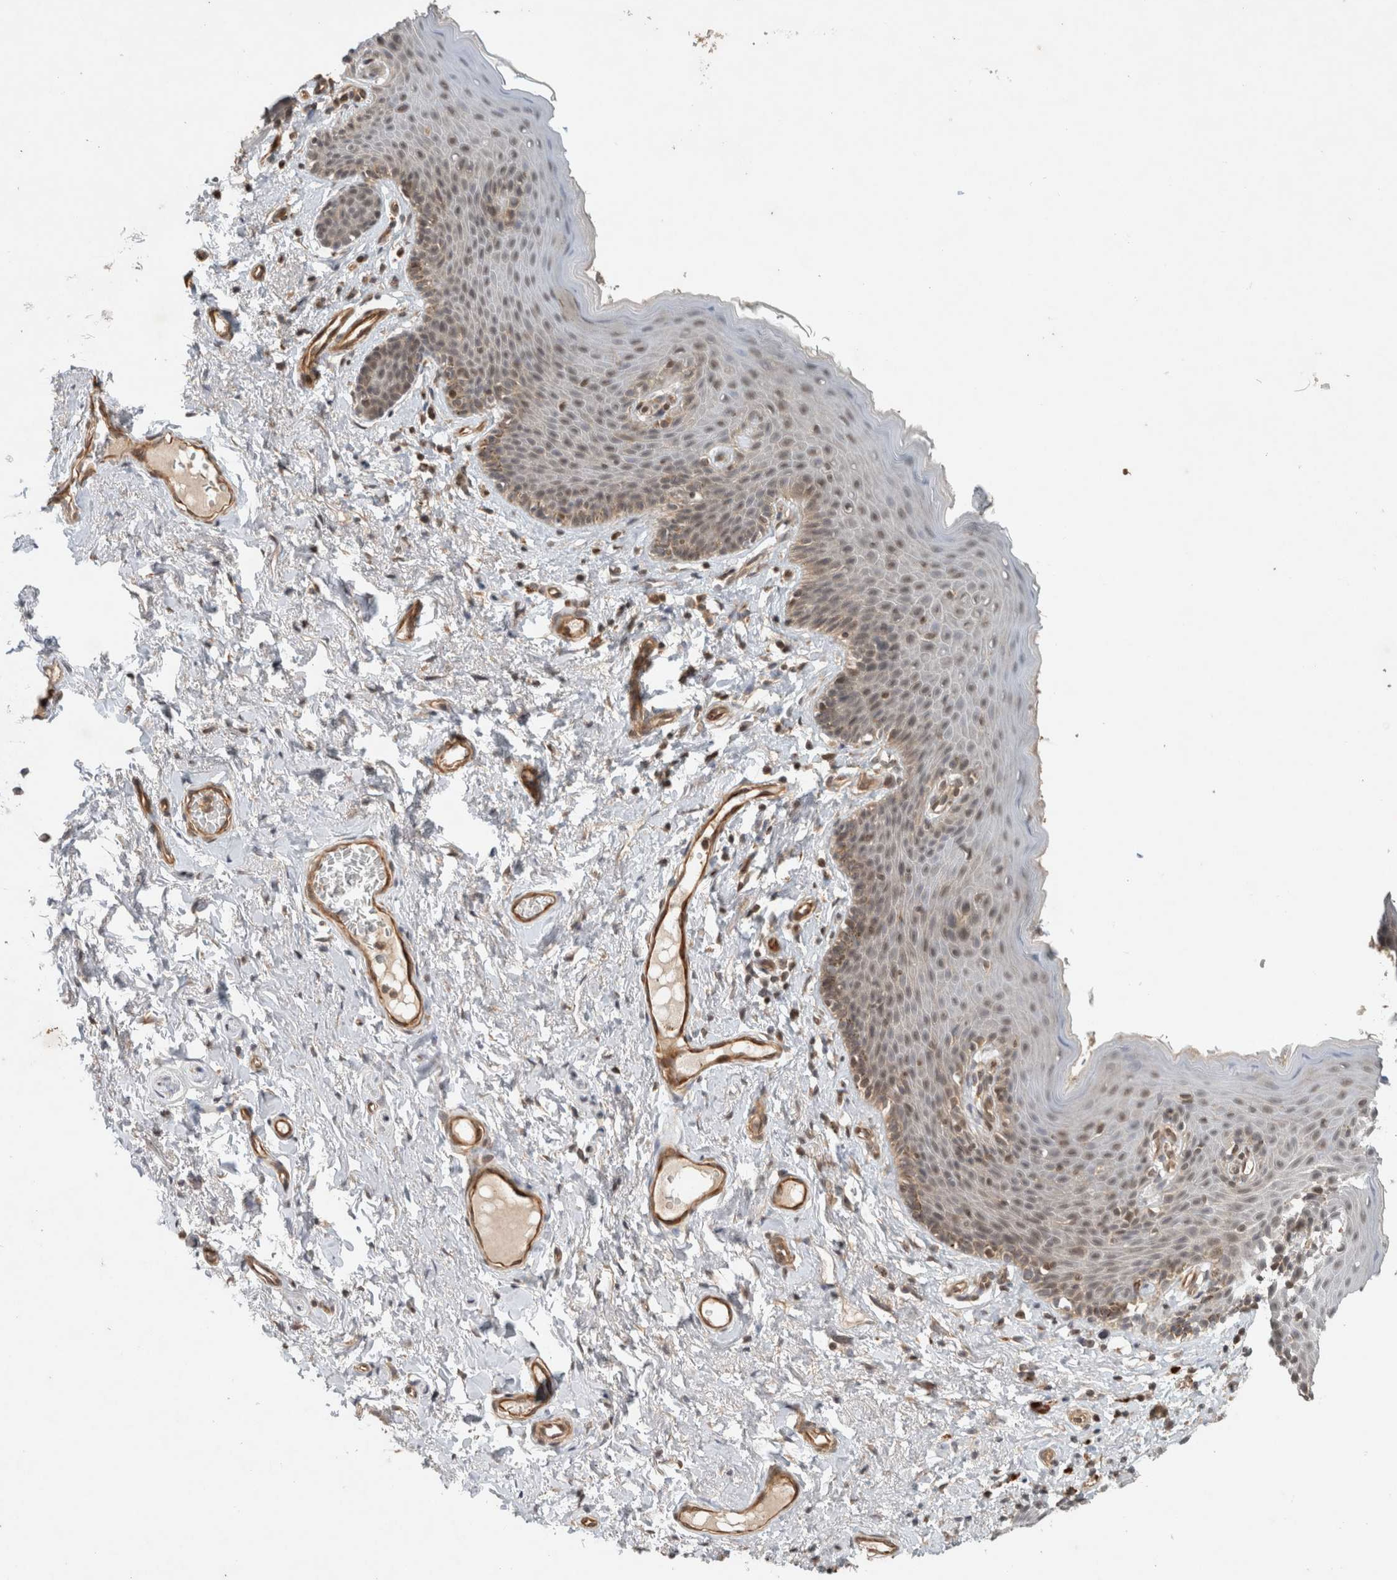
{"staining": {"intensity": "weak", "quantity": "25%-75%", "location": "cytoplasmic/membranous,nuclear"}, "tissue": "skin", "cell_type": "Epidermal cells", "image_type": "normal", "snomed": [{"axis": "morphology", "description": "Normal tissue, NOS"}, {"axis": "topography", "description": "Vulva"}], "caption": "Epidermal cells display low levels of weak cytoplasmic/membranous,nuclear expression in approximately 25%-75% of cells in normal human skin.", "gene": "CAAP1", "patient": {"sex": "female", "age": 66}}